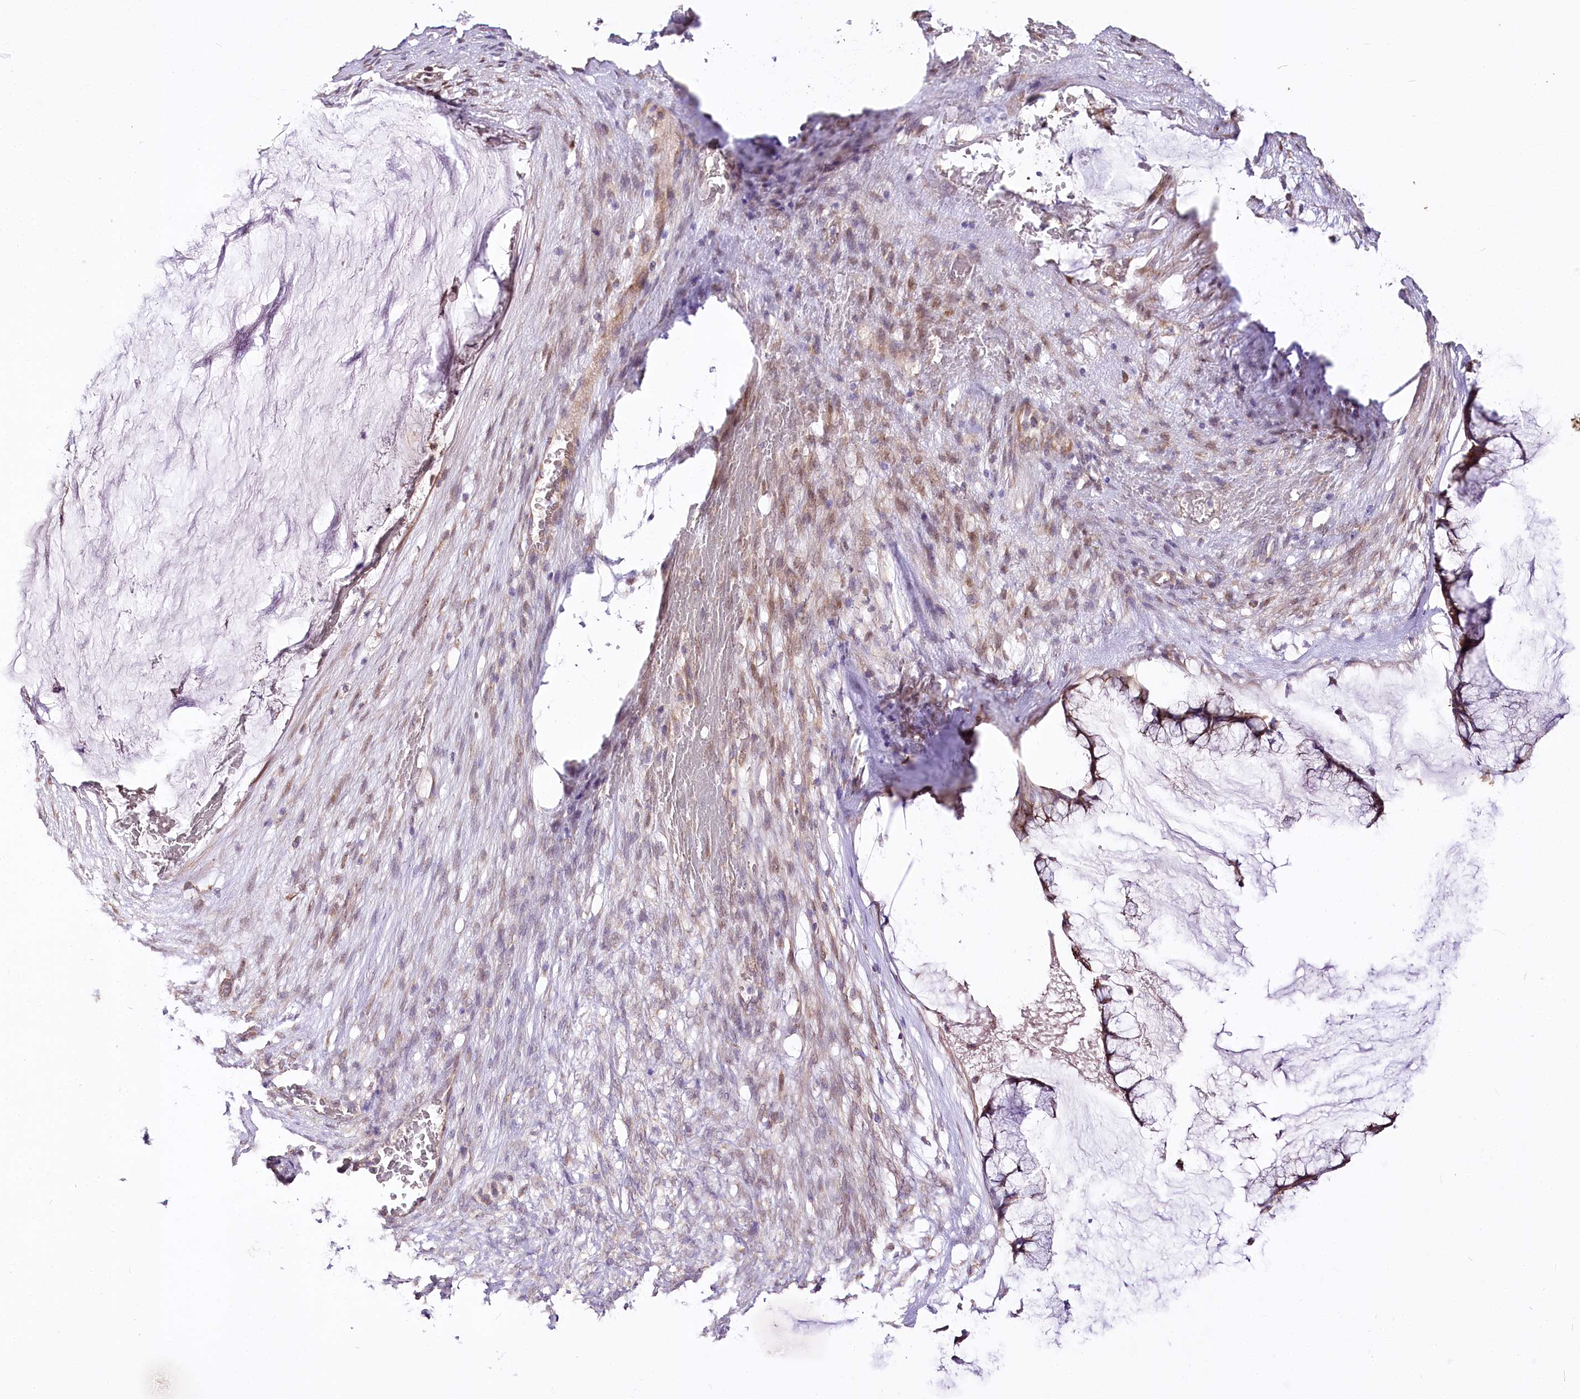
{"staining": {"intensity": "negative", "quantity": "none", "location": "none"}, "tissue": "ovarian cancer", "cell_type": "Tumor cells", "image_type": "cancer", "snomed": [{"axis": "morphology", "description": "Cystadenocarcinoma, mucinous, NOS"}, {"axis": "topography", "description": "Ovary"}], "caption": "Histopathology image shows no significant protein staining in tumor cells of ovarian cancer (mucinous cystadenocarcinoma). The staining is performed using DAB brown chromogen with nuclei counter-stained in using hematoxylin.", "gene": "ZNF226", "patient": {"sex": "female", "age": 42}}